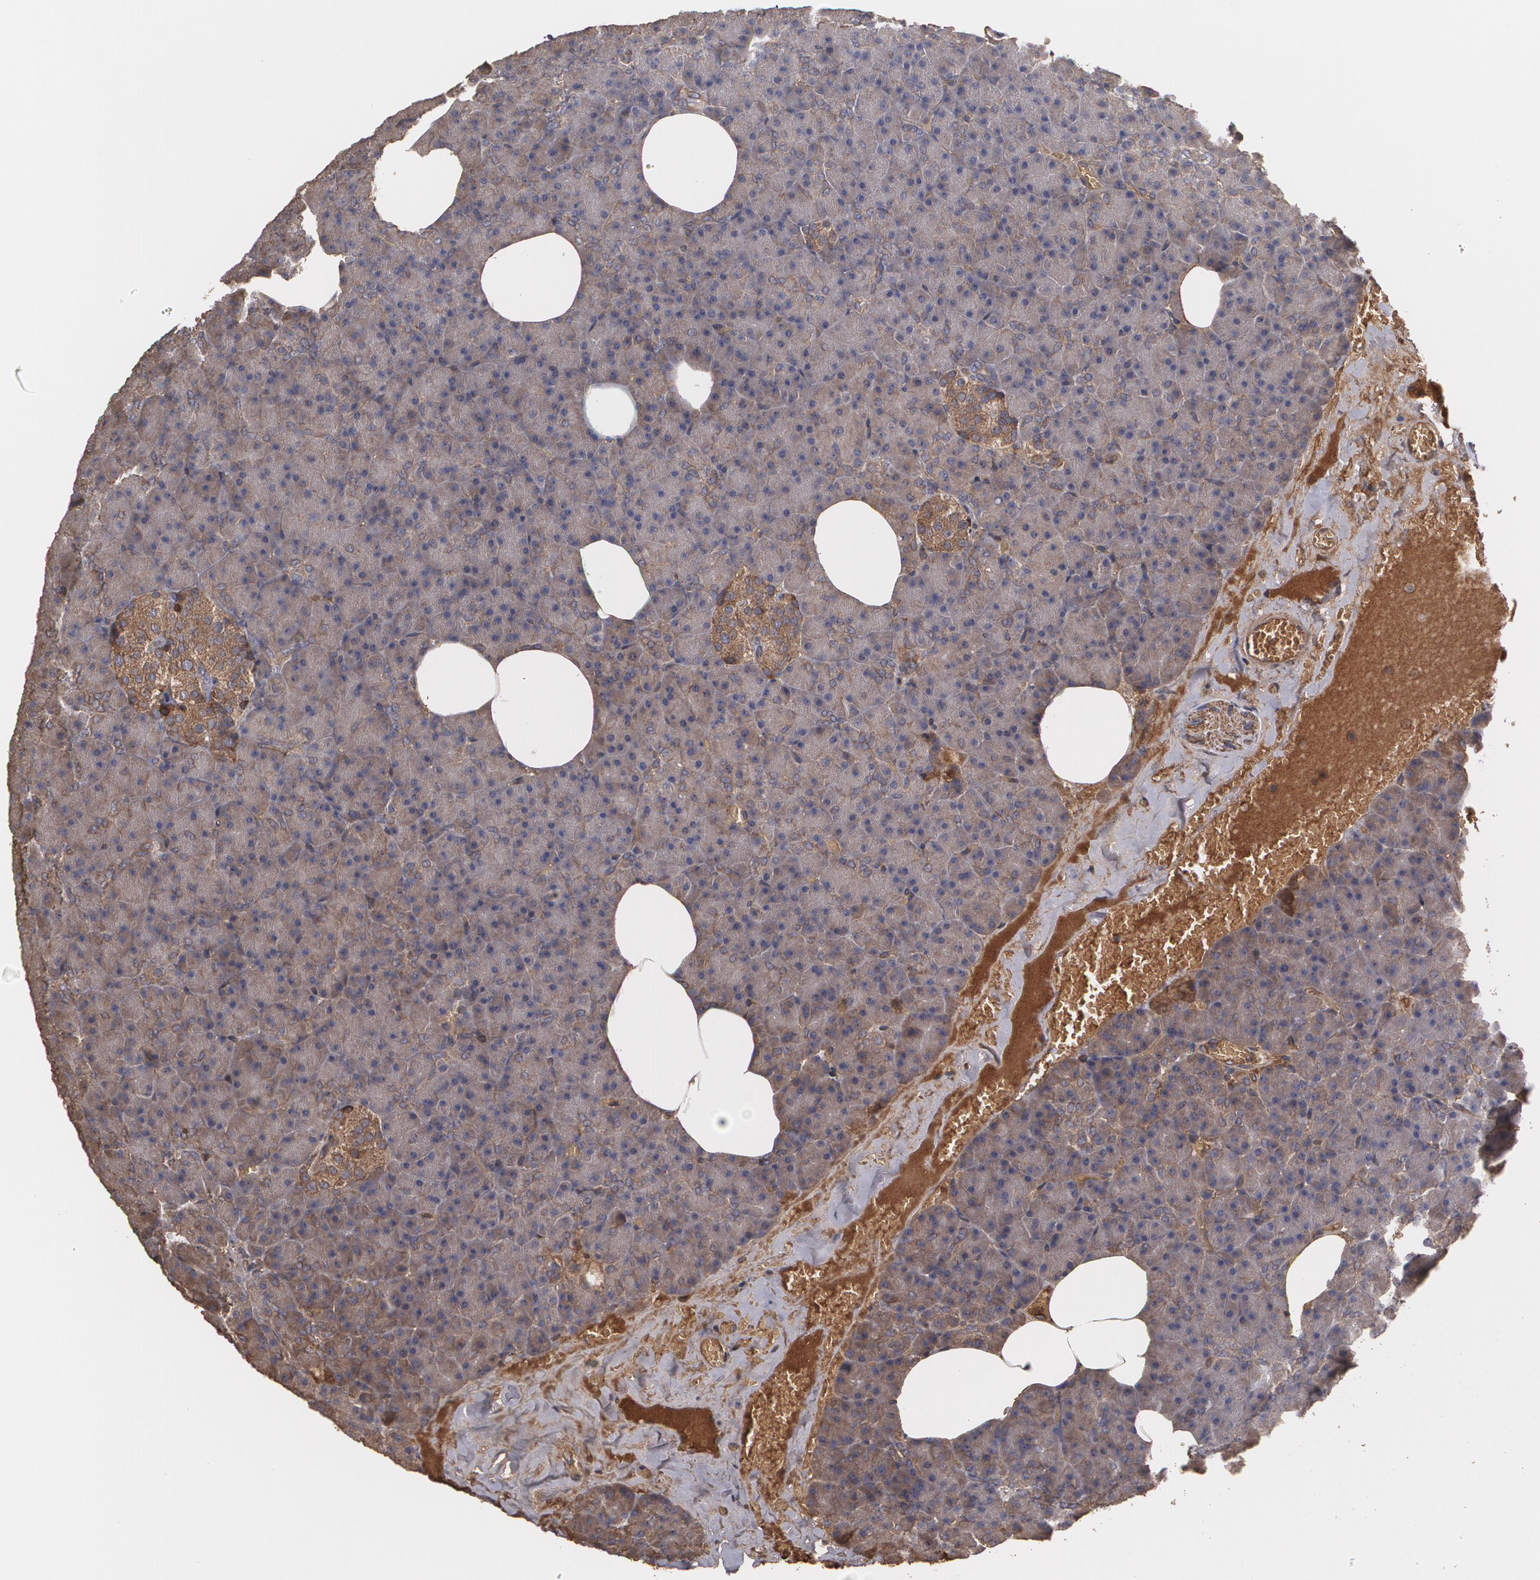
{"staining": {"intensity": "weak", "quantity": ">75%", "location": "cytoplasmic/membranous"}, "tissue": "pancreas", "cell_type": "Exocrine glandular cells", "image_type": "normal", "snomed": [{"axis": "morphology", "description": "Normal tissue, NOS"}, {"axis": "topography", "description": "Pancreas"}], "caption": "Immunohistochemical staining of benign pancreas displays weak cytoplasmic/membranous protein expression in about >75% of exocrine glandular cells.", "gene": "PON1", "patient": {"sex": "female", "age": 35}}